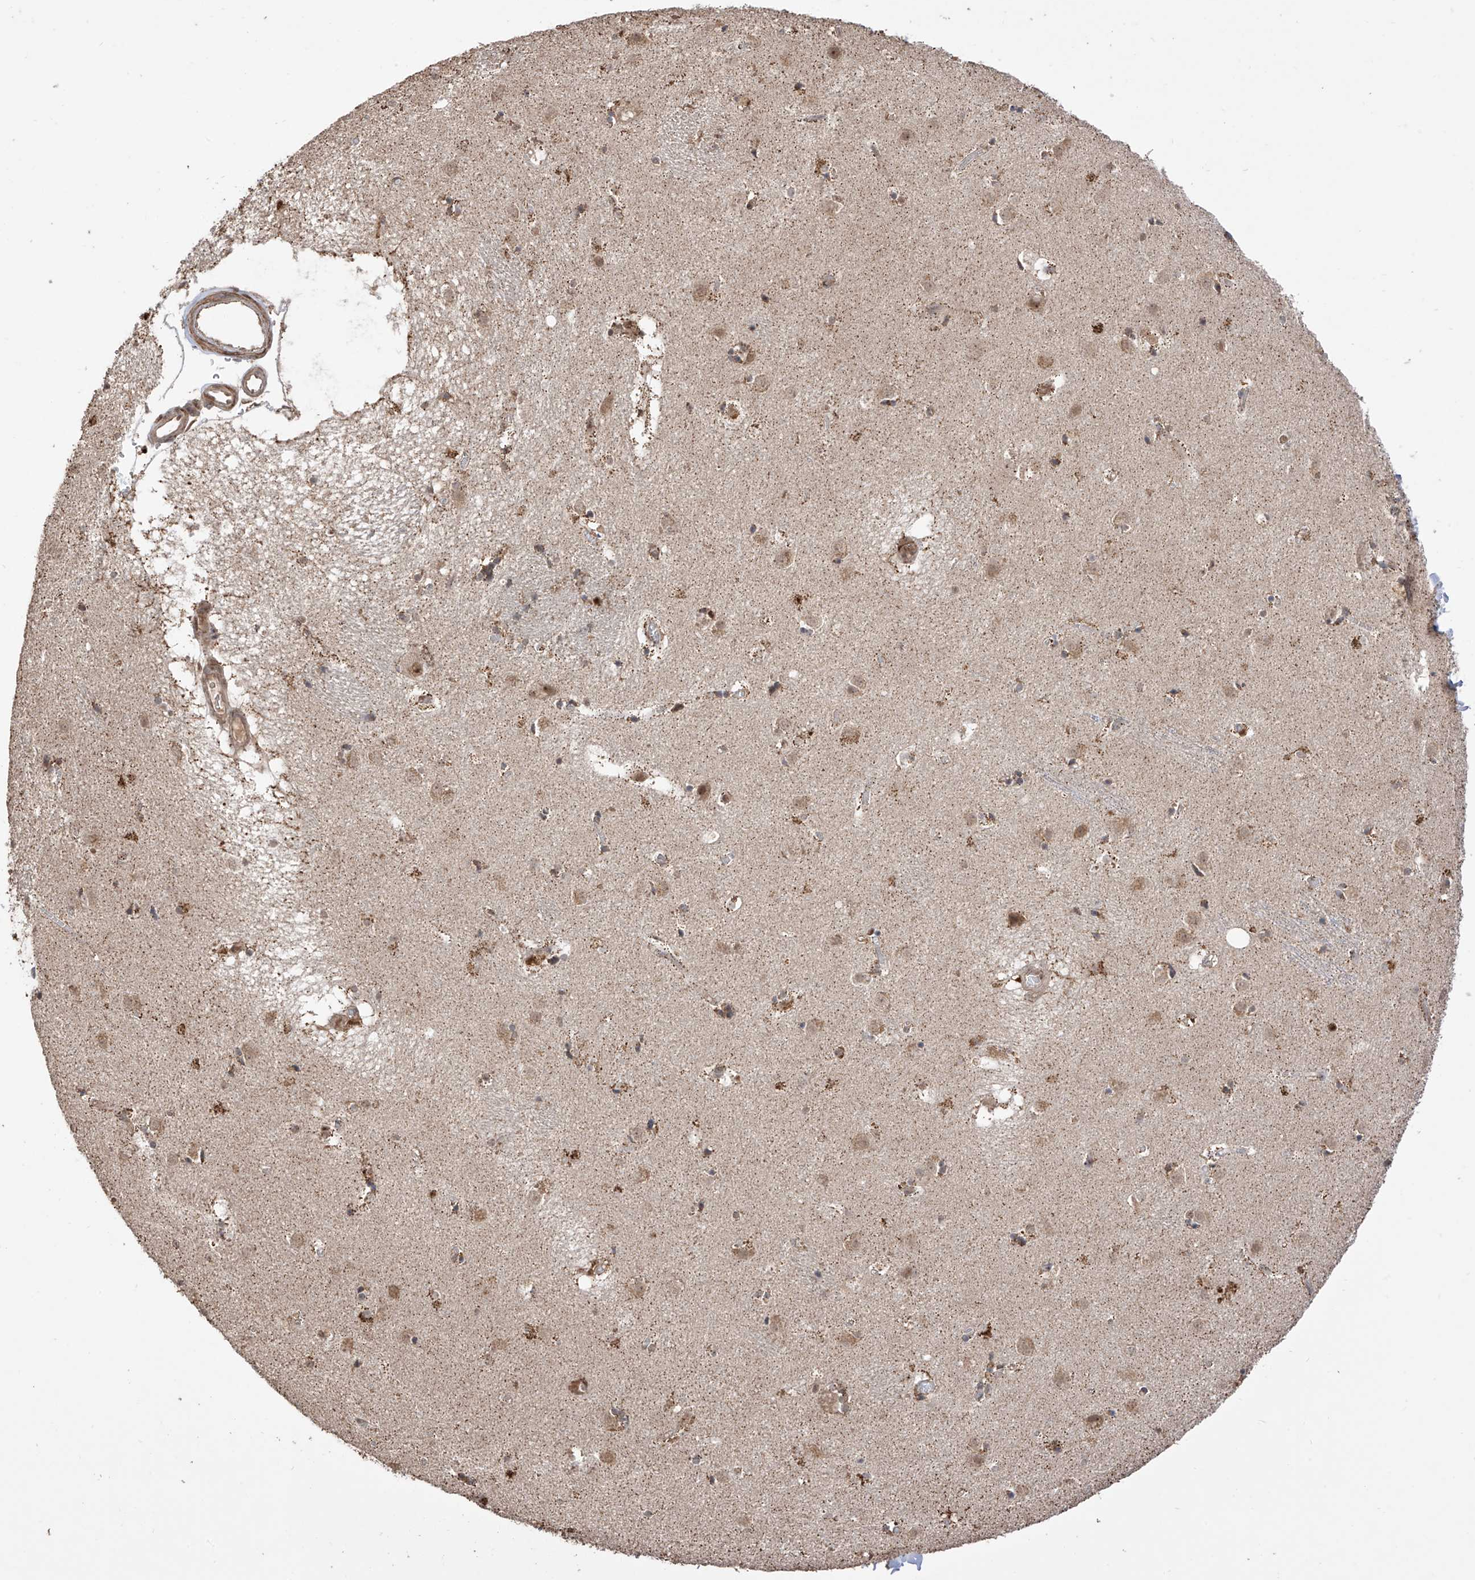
{"staining": {"intensity": "weak", "quantity": "25%-75%", "location": "cytoplasmic/membranous"}, "tissue": "caudate", "cell_type": "Glial cells", "image_type": "normal", "snomed": [{"axis": "morphology", "description": "Normal tissue, NOS"}, {"axis": "topography", "description": "Lateral ventricle wall"}], "caption": "This micrograph shows IHC staining of benign human caudate, with low weak cytoplasmic/membranous staining in about 25%-75% of glial cells.", "gene": "LATS1", "patient": {"sex": "male", "age": 70}}